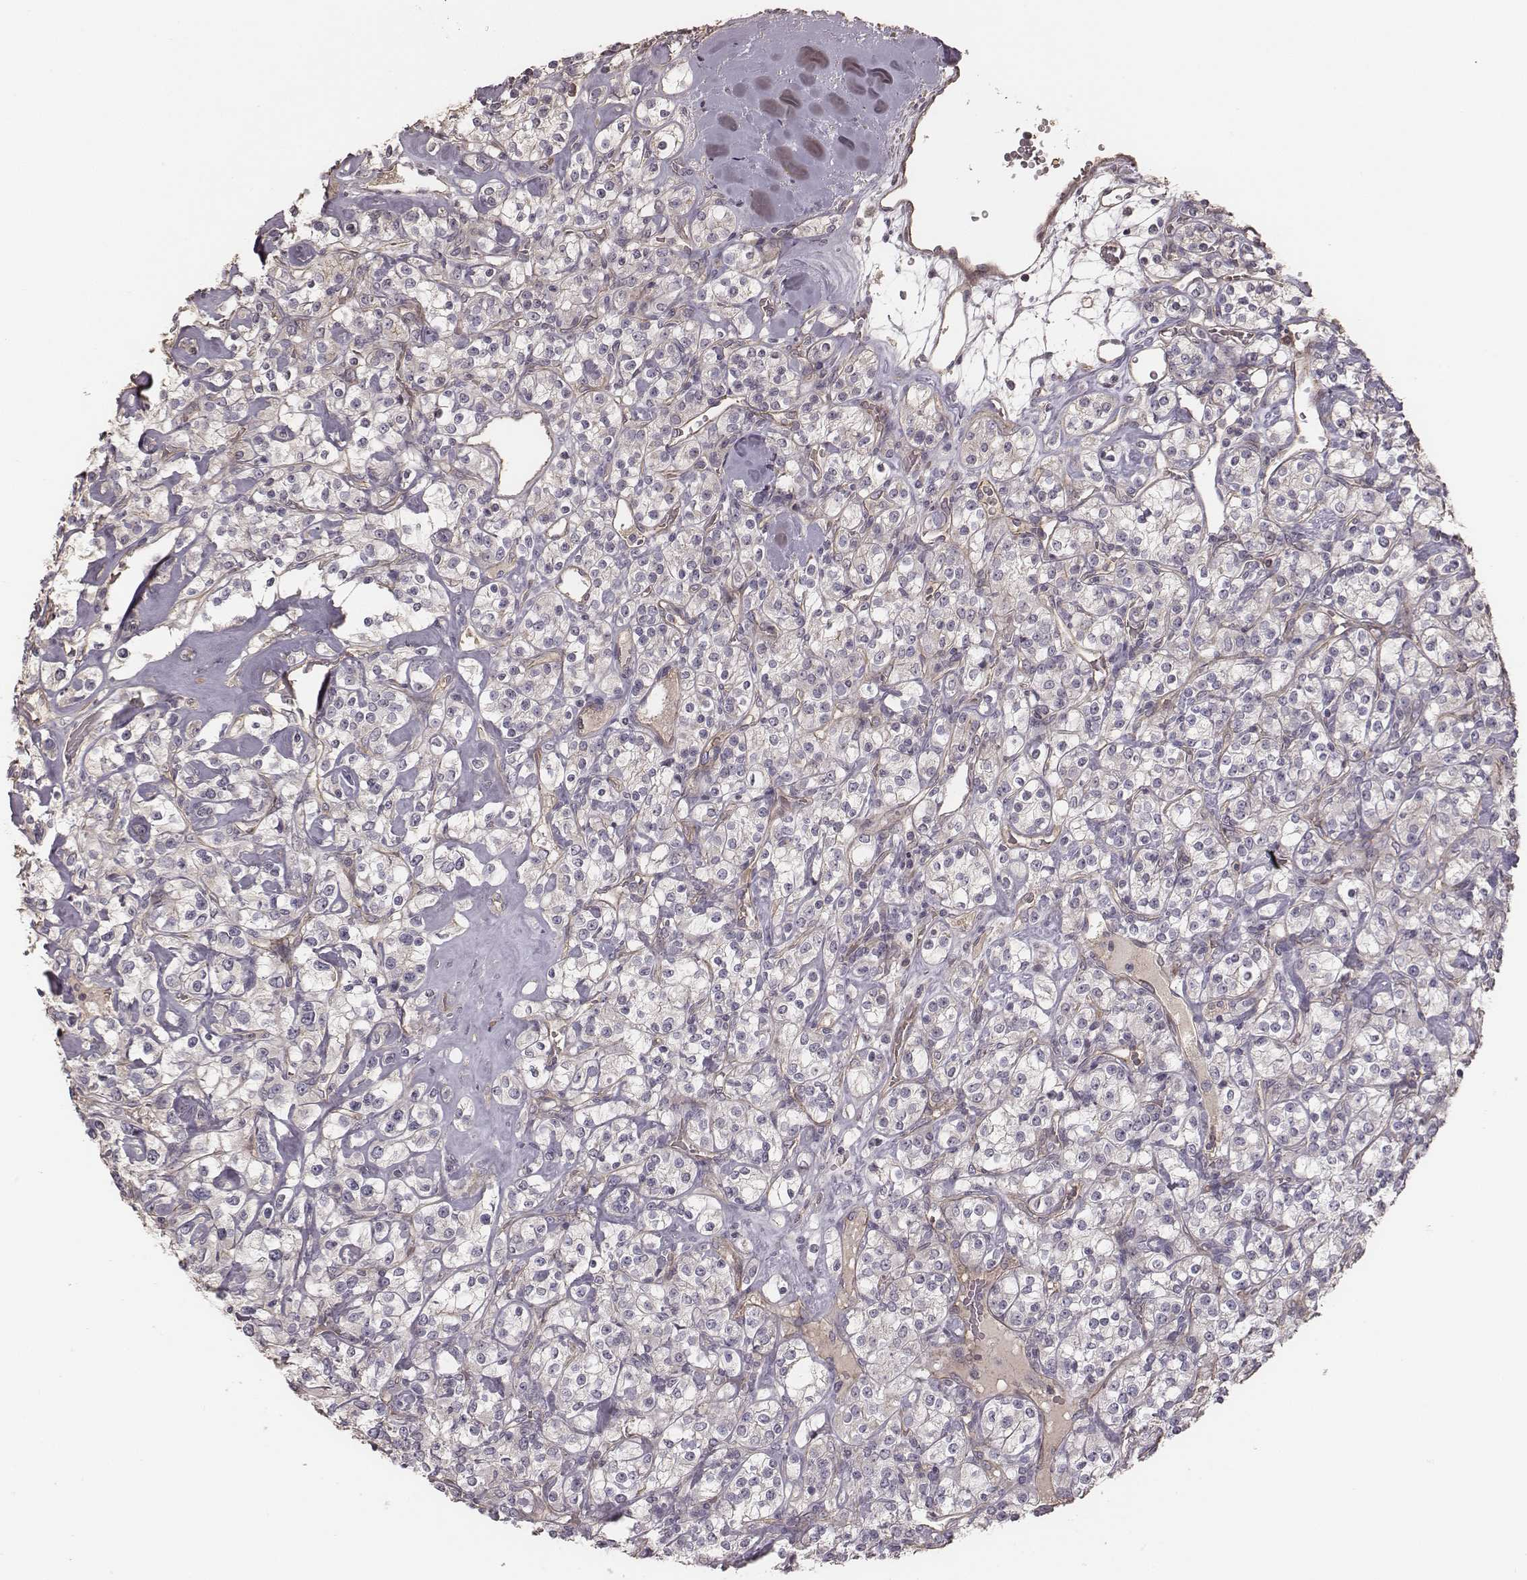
{"staining": {"intensity": "negative", "quantity": "none", "location": "none"}, "tissue": "renal cancer", "cell_type": "Tumor cells", "image_type": "cancer", "snomed": [{"axis": "morphology", "description": "Adenocarcinoma, NOS"}, {"axis": "topography", "description": "Kidney"}], "caption": "Tumor cells are negative for protein expression in human renal cancer (adenocarcinoma). The staining was performed using DAB to visualize the protein expression in brown, while the nuclei were stained in blue with hematoxylin (Magnification: 20x).", "gene": "OTOGL", "patient": {"sex": "male", "age": 77}}